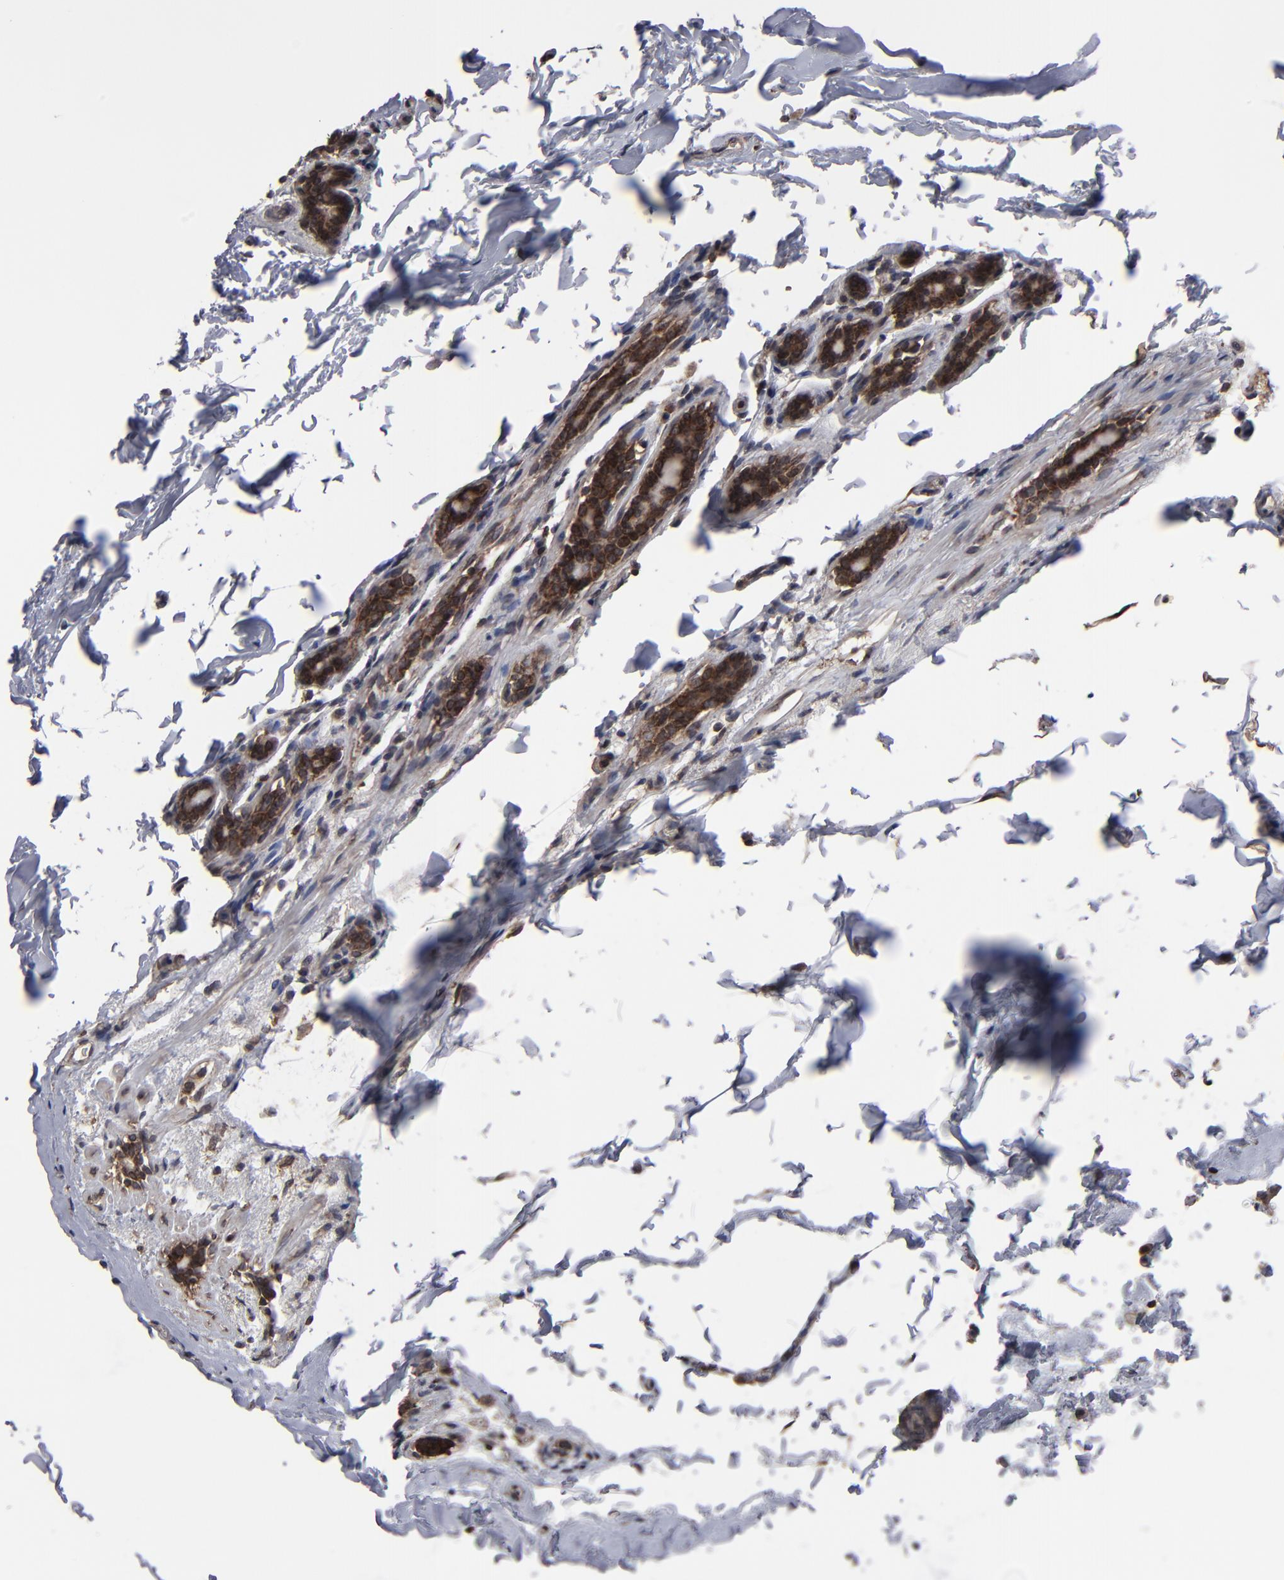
{"staining": {"intensity": "strong", "quantity": ">75%", "location": "cytoplasmic/membranous,nuclear"}, "tissue": "breast cancer", "cell_type": "Tumor cells", "image_type": "cancer", "snomed": [{"axis": "morphology", "description": "Lobular carcinoma"}, {"axis": "topography", "description": "Breast"}], "caption": "Tumor cells demonstrate strong cytoplasmic/membranous and nuclear expression in about >75% of cells in breast cancer.", "gene": "KIAA2026", "patient": {"sex": "female", "age": 55}}